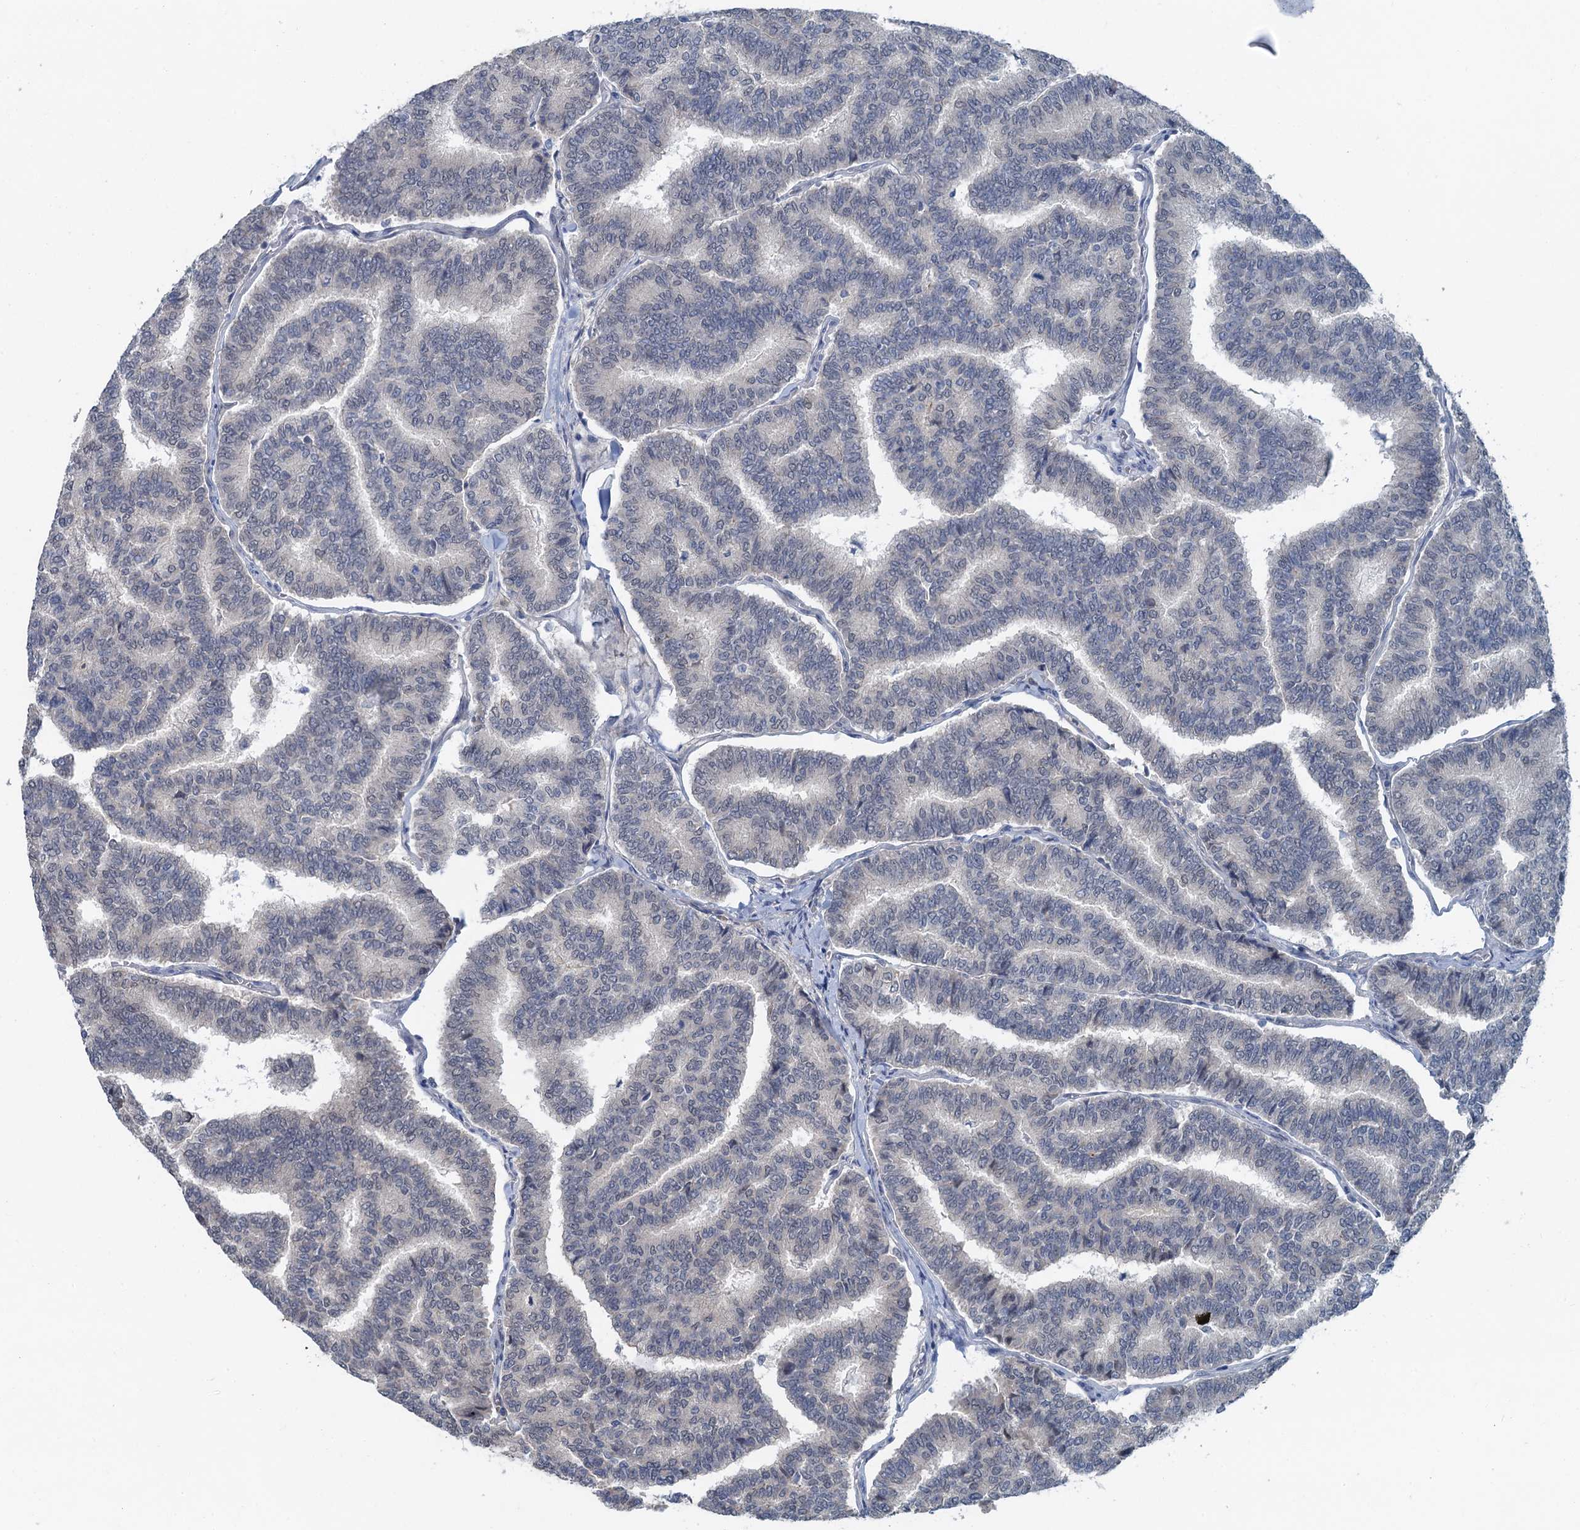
{"staining": {"intensity": "negative", "quantity": "none", "location": "none"}, "tissue": "thyroid cancer", "cell_type": "Tumor cells", "image_type": "cancer", "snomed": [{"axis": "morphology", "description": "Papillary adenocarcinoma, NOS"}, {"axis": "topography", "description": "Thyroid gland"}], "caption": "The histopathology image exhibits no significant positivity in tumor cells of thyroid cancer (papillary adenocarcinoma).", "gene": "MYO16", "patient": {"sex": "female", "age": 35}}